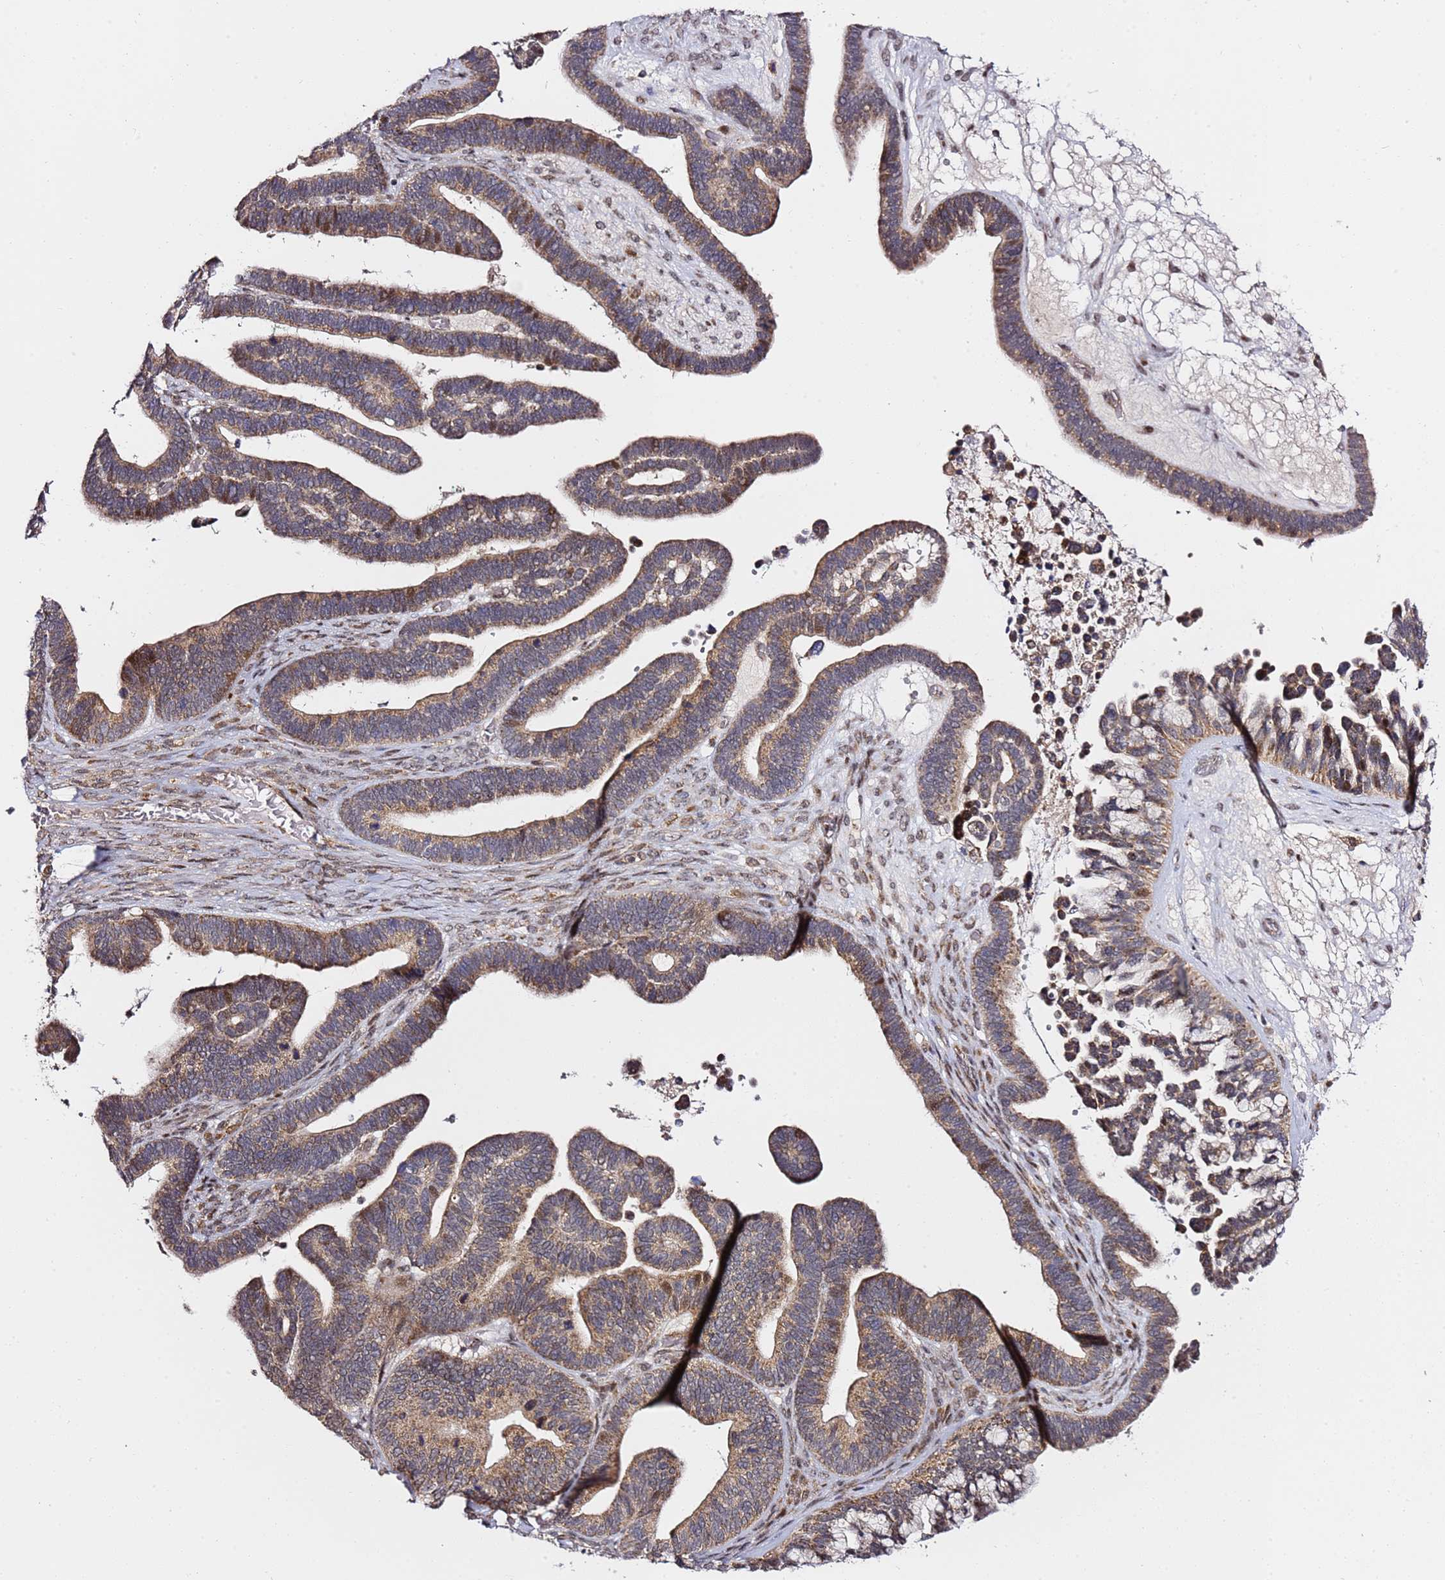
{"staining": {"intensity": "moderate", "quantity": ">75%", "location": "cytoplasmic/membranous"}, "tissue": "ovarian cancer", "cell_type": "Tumor cells", "image_type": "cancer", "snomed": [{"axis": "morphology", "description": "Cystadenocarcinoma, serous, NOS"}, {"axis": "topography", "description": "Ovary"}], "caption": "High-power microscopy captured an IHC micrograph of ovarian serous cystadenocarcinoma, revealing moderate cytoplasmic/membranous staining in about >75% of tumor cells. Nuclei are stained in blue.", "gene": "TP53AIP1", "patient": {"sex": "female", "age": 56}}